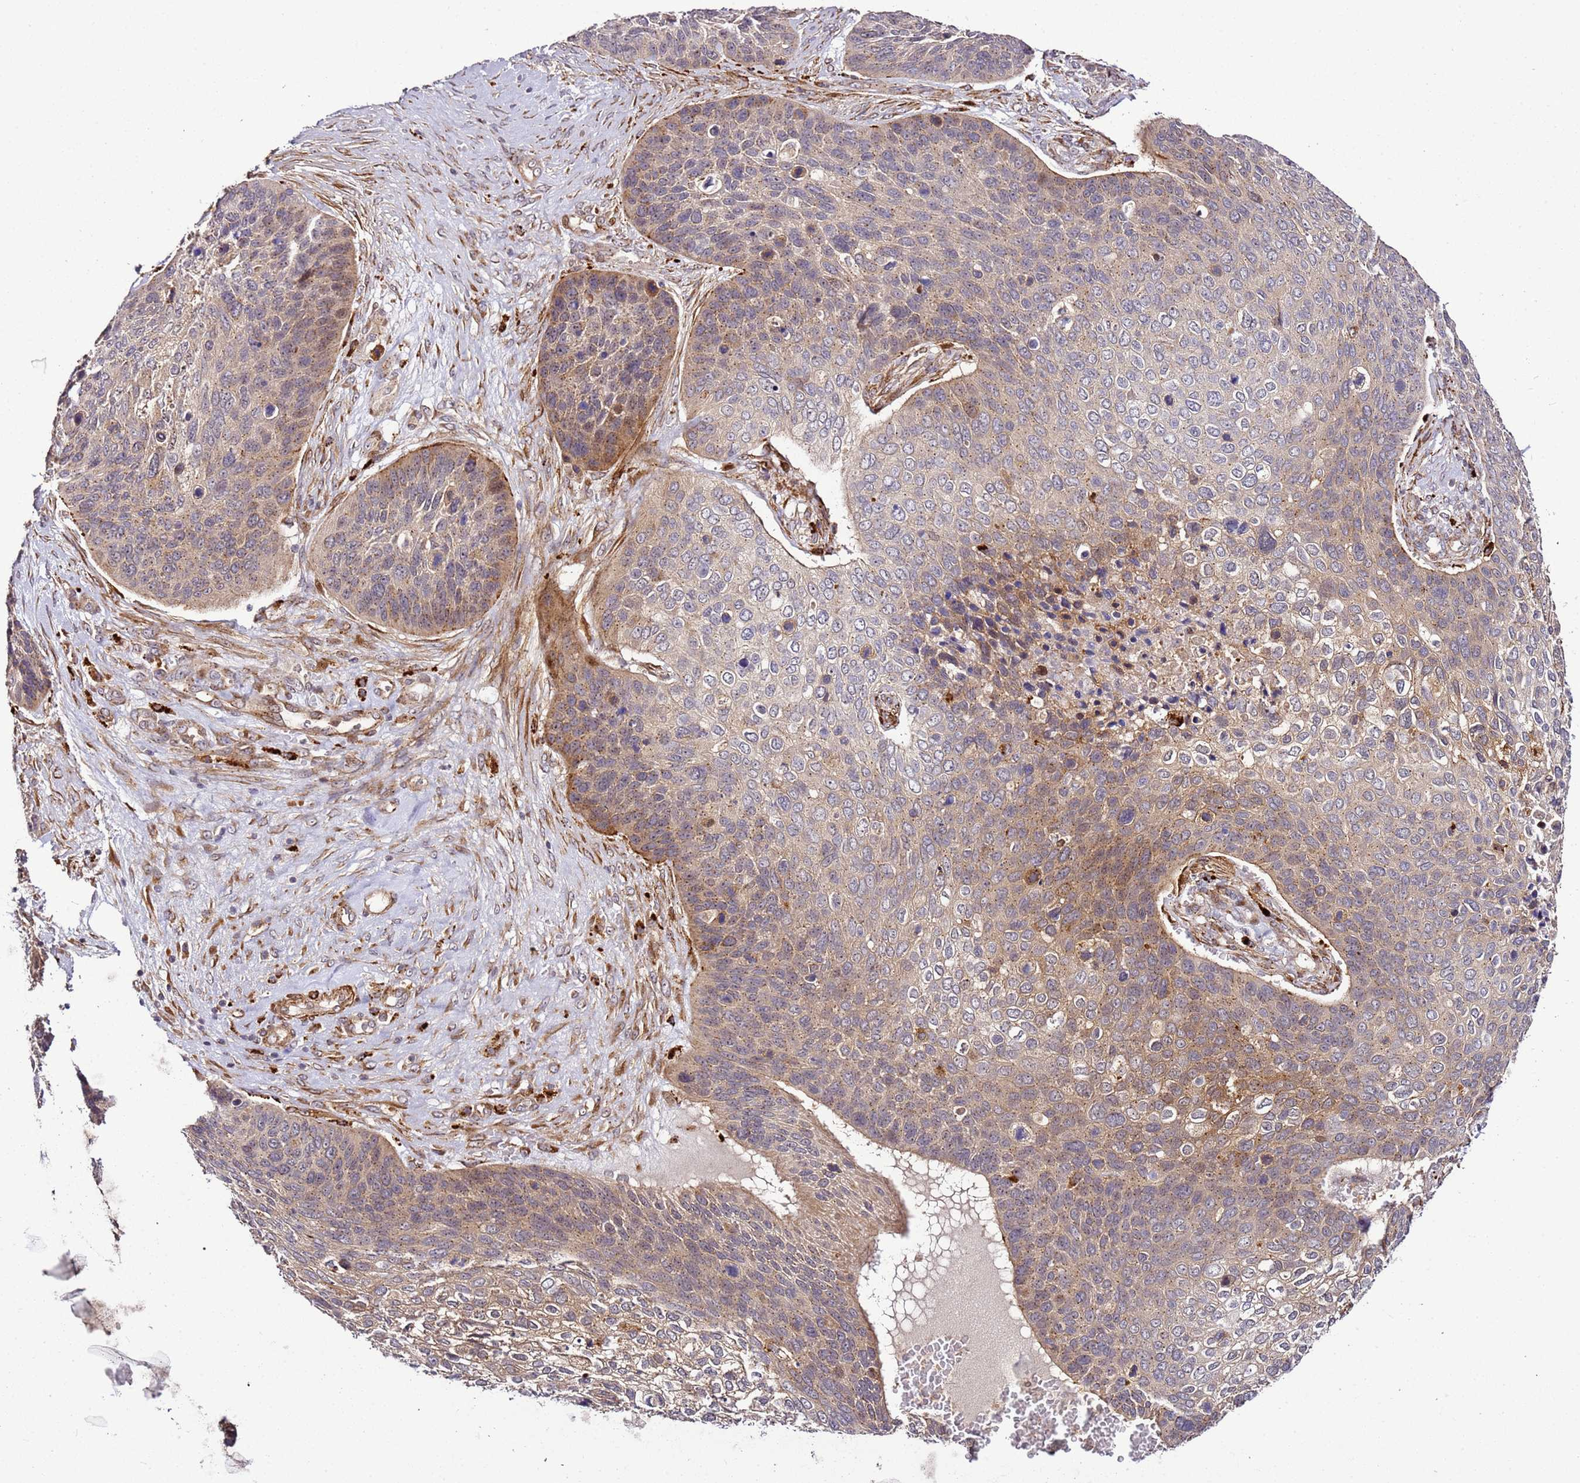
{"staining": {"intensity": "moderate", "quantity": "25%-75%", "location": "cytoplasmic/membranous"}, "tissue": "skin cancer", "cell_type": "Tumor cells", "image_type": "cancer", "snomed": [{"axis": "morphology", "description": "Basal cell carcinoma"}, {"axis": "topography", "description": "Skin"}], "caption": "DAB (3,3'-diaminobenzidine) immunohistochemical staining of human skin cancer displays moderate cytoplasmic/membranous protein staining in about 25%-75% of tumor cells. (Stains: DAB in brown, nuclei in blue, Microscopy: brightfield microscopy at high magnification).", "gene": "PVRIG", "patient": {"sex": "female", "age": 74}}